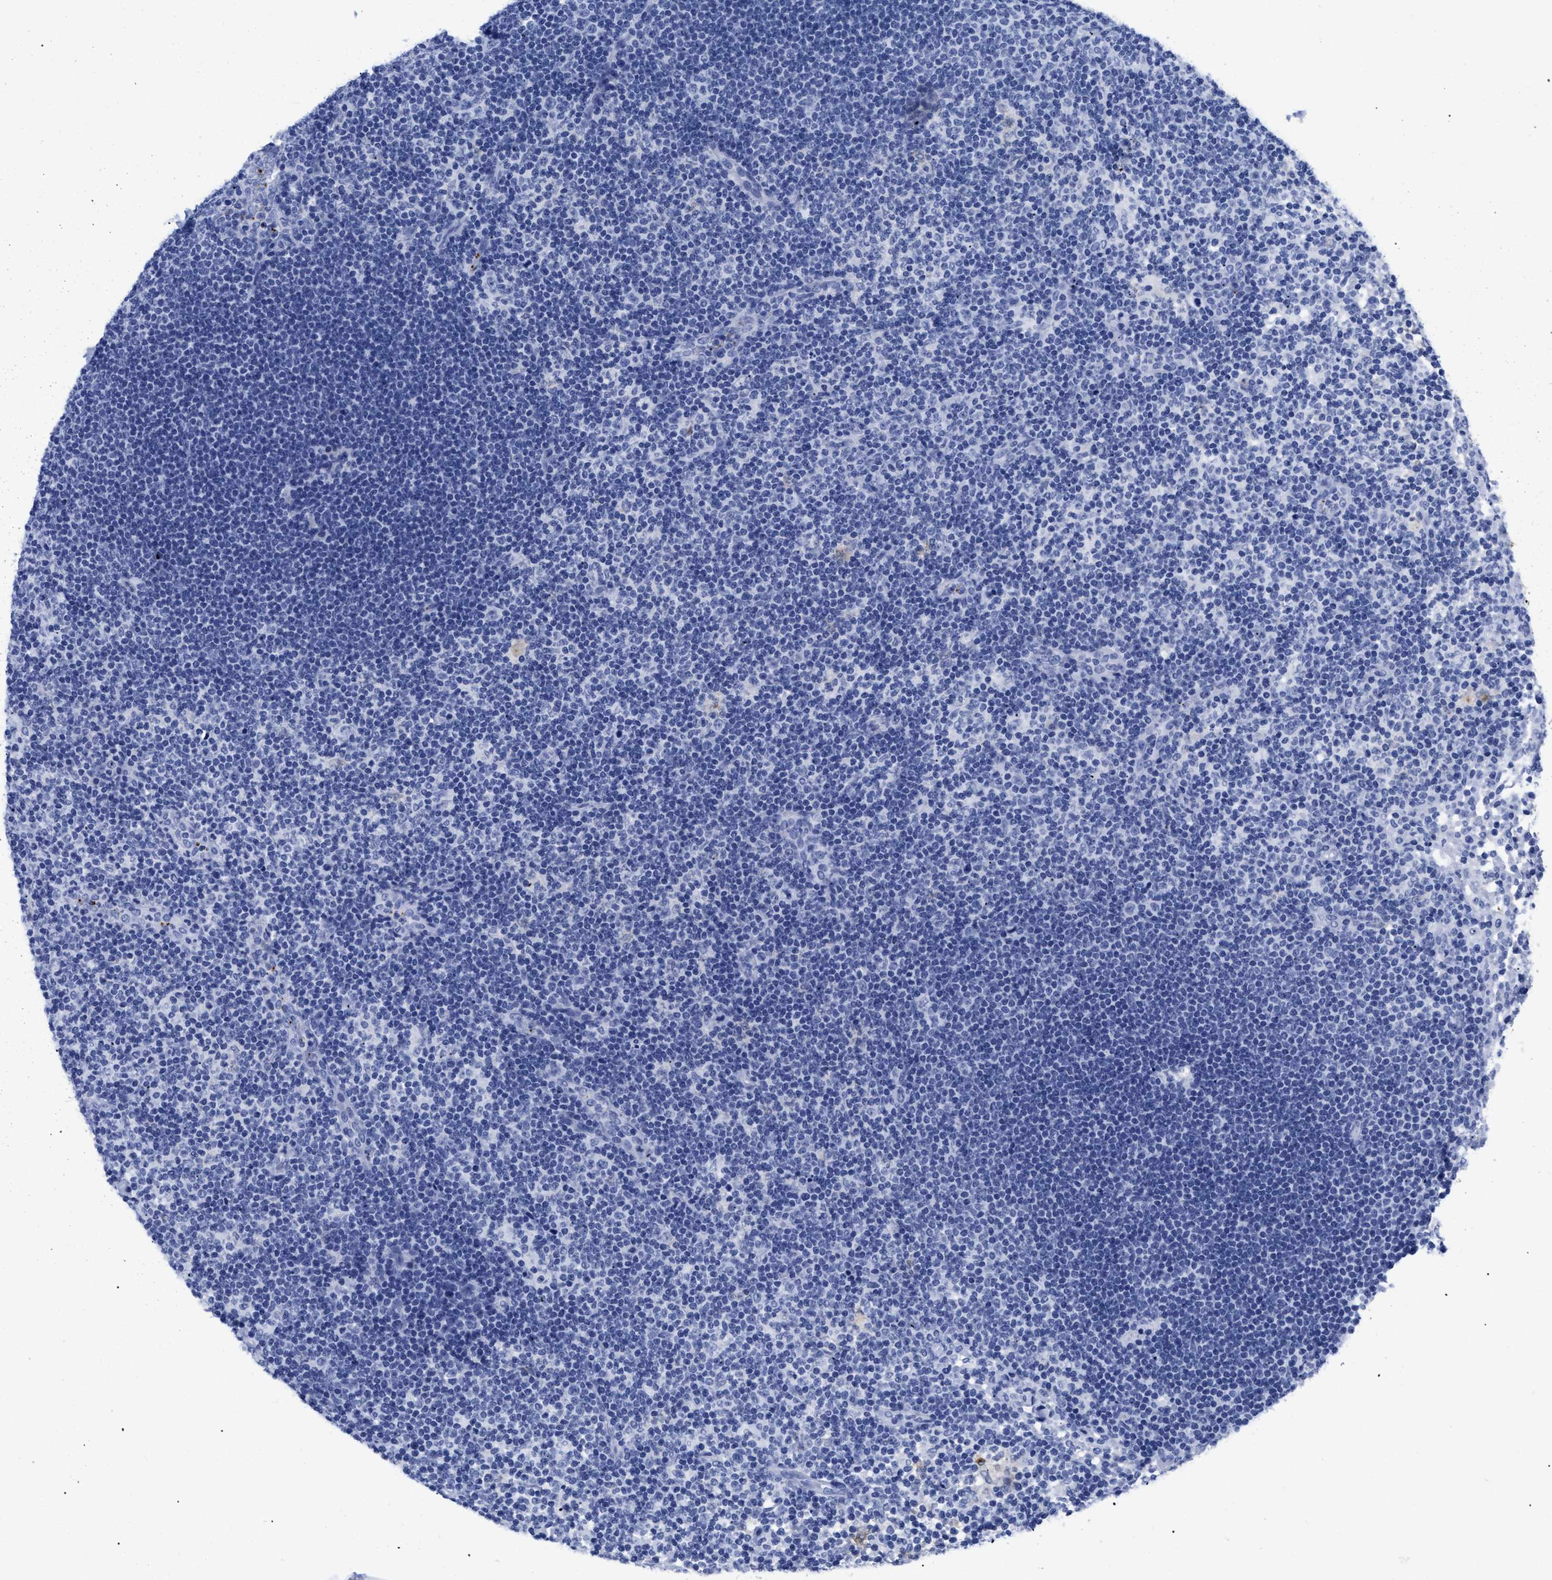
{"staining": {"intensity": "negative", "quantity": "none", "location": "none"}, "tissue": "lymph node", "cell_type": "Germinal center cells", "image_type": "normal", "snomed": [{"axis": "morphology", "description": "Normal tissue, NOS"}, {"axis": "morphology", "description": "Carcinoid, malignant, NOS"}, {"axis": "topography", "description": "Lymph node"}], "caption": "This is an IHC photomicrograph of normal lymph node. There is no staining in germinal center cells.", "gene": "TREML1", "patient": {"sex": "male", "age": 47}}